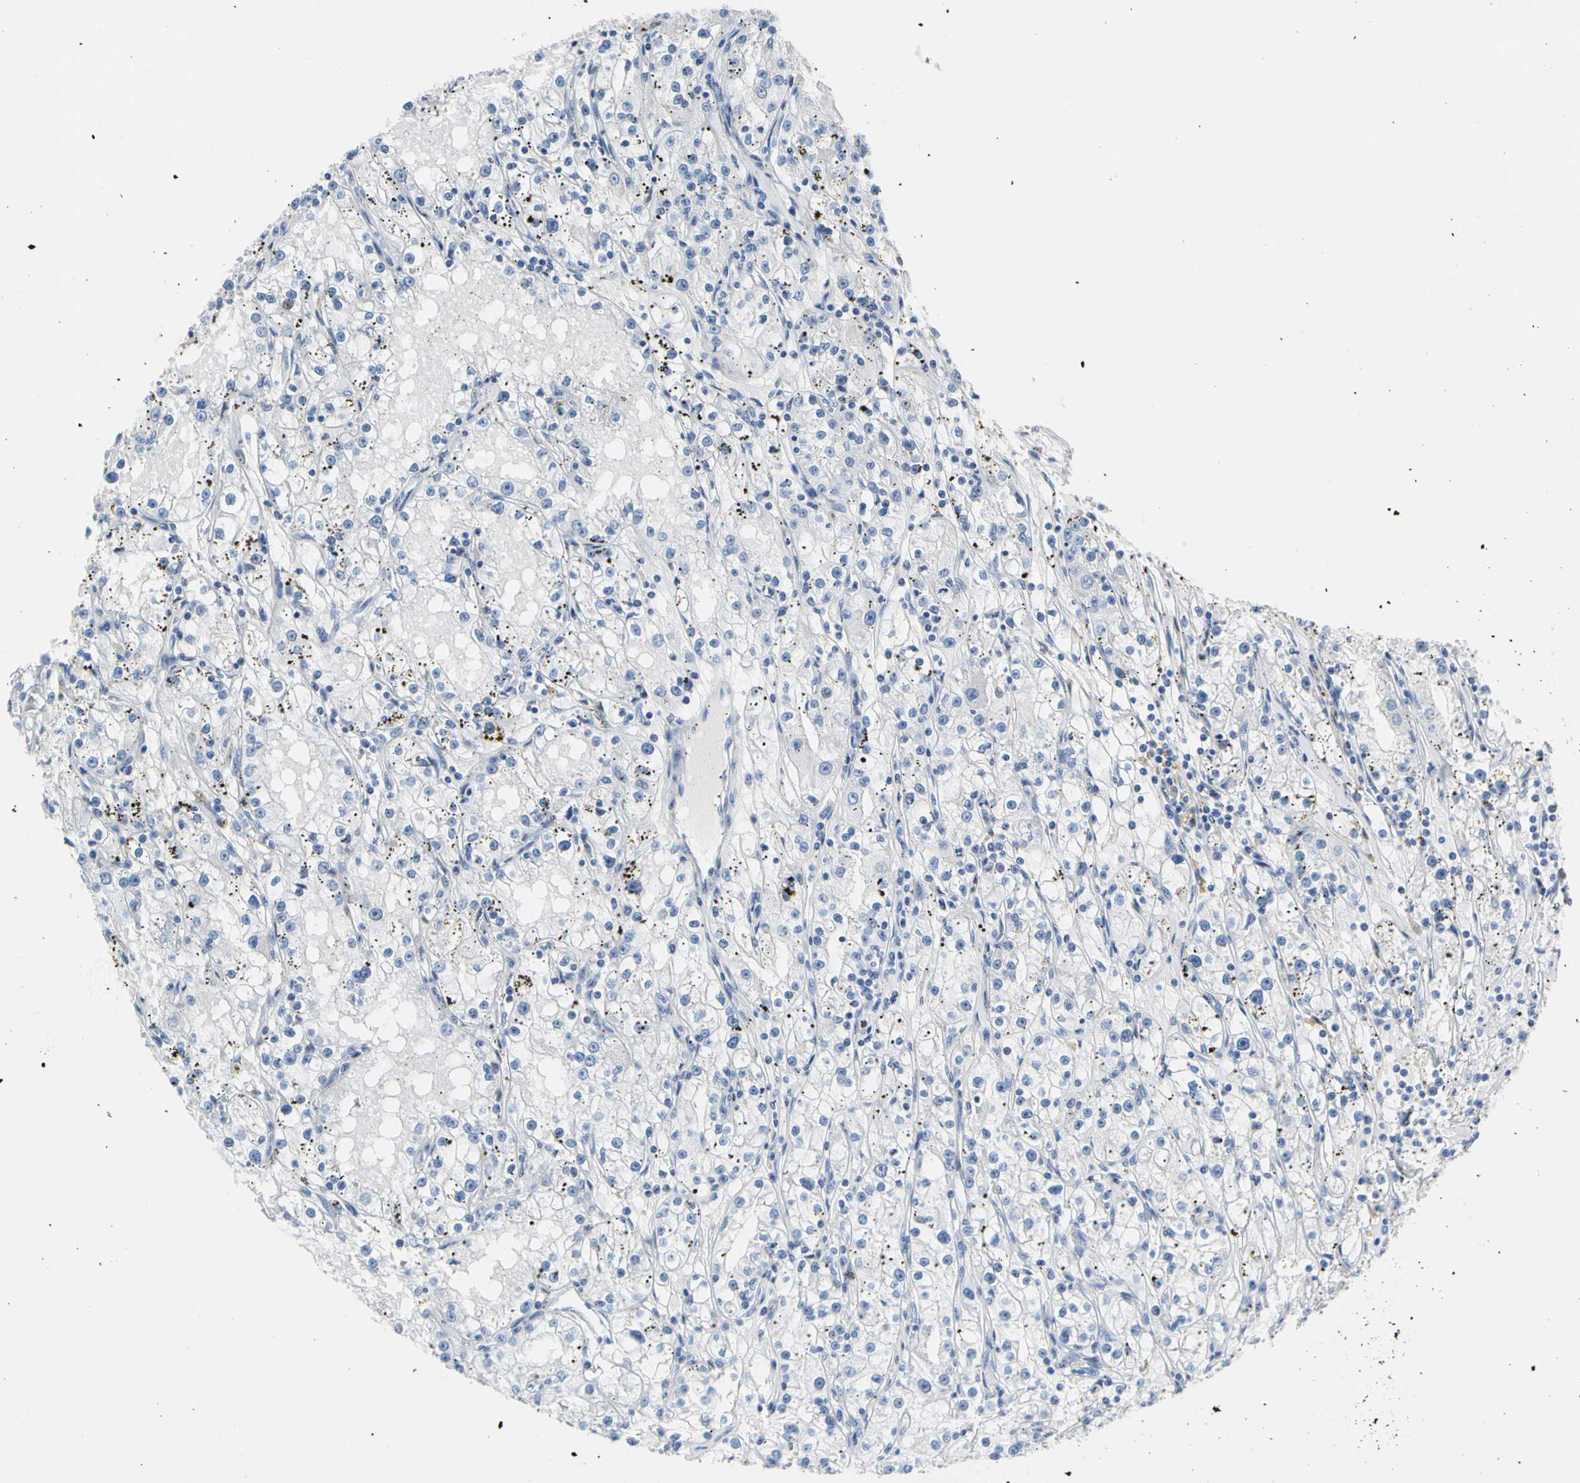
{"staining": {"intensity": "negative", "quantity": "none", "location": "none"}, "tissue": "renal cancer", "cell_type": "Tumor cells", "image_type": "cancer", "snomed": [{"axis": "morphology", "description": "Adenocarcinoma, NOS"}, {"axis": "topography", "description": "Kidney"}], "caption": "IHC photomicrograph of neoplastic tissue: renal cancer stained with DAB (3,3'-diaminobenzidine) exhibits no significant protein positivity in tumor cells.", "gene": "NCF4", "patient": {"sex": "male", "age": 56}}